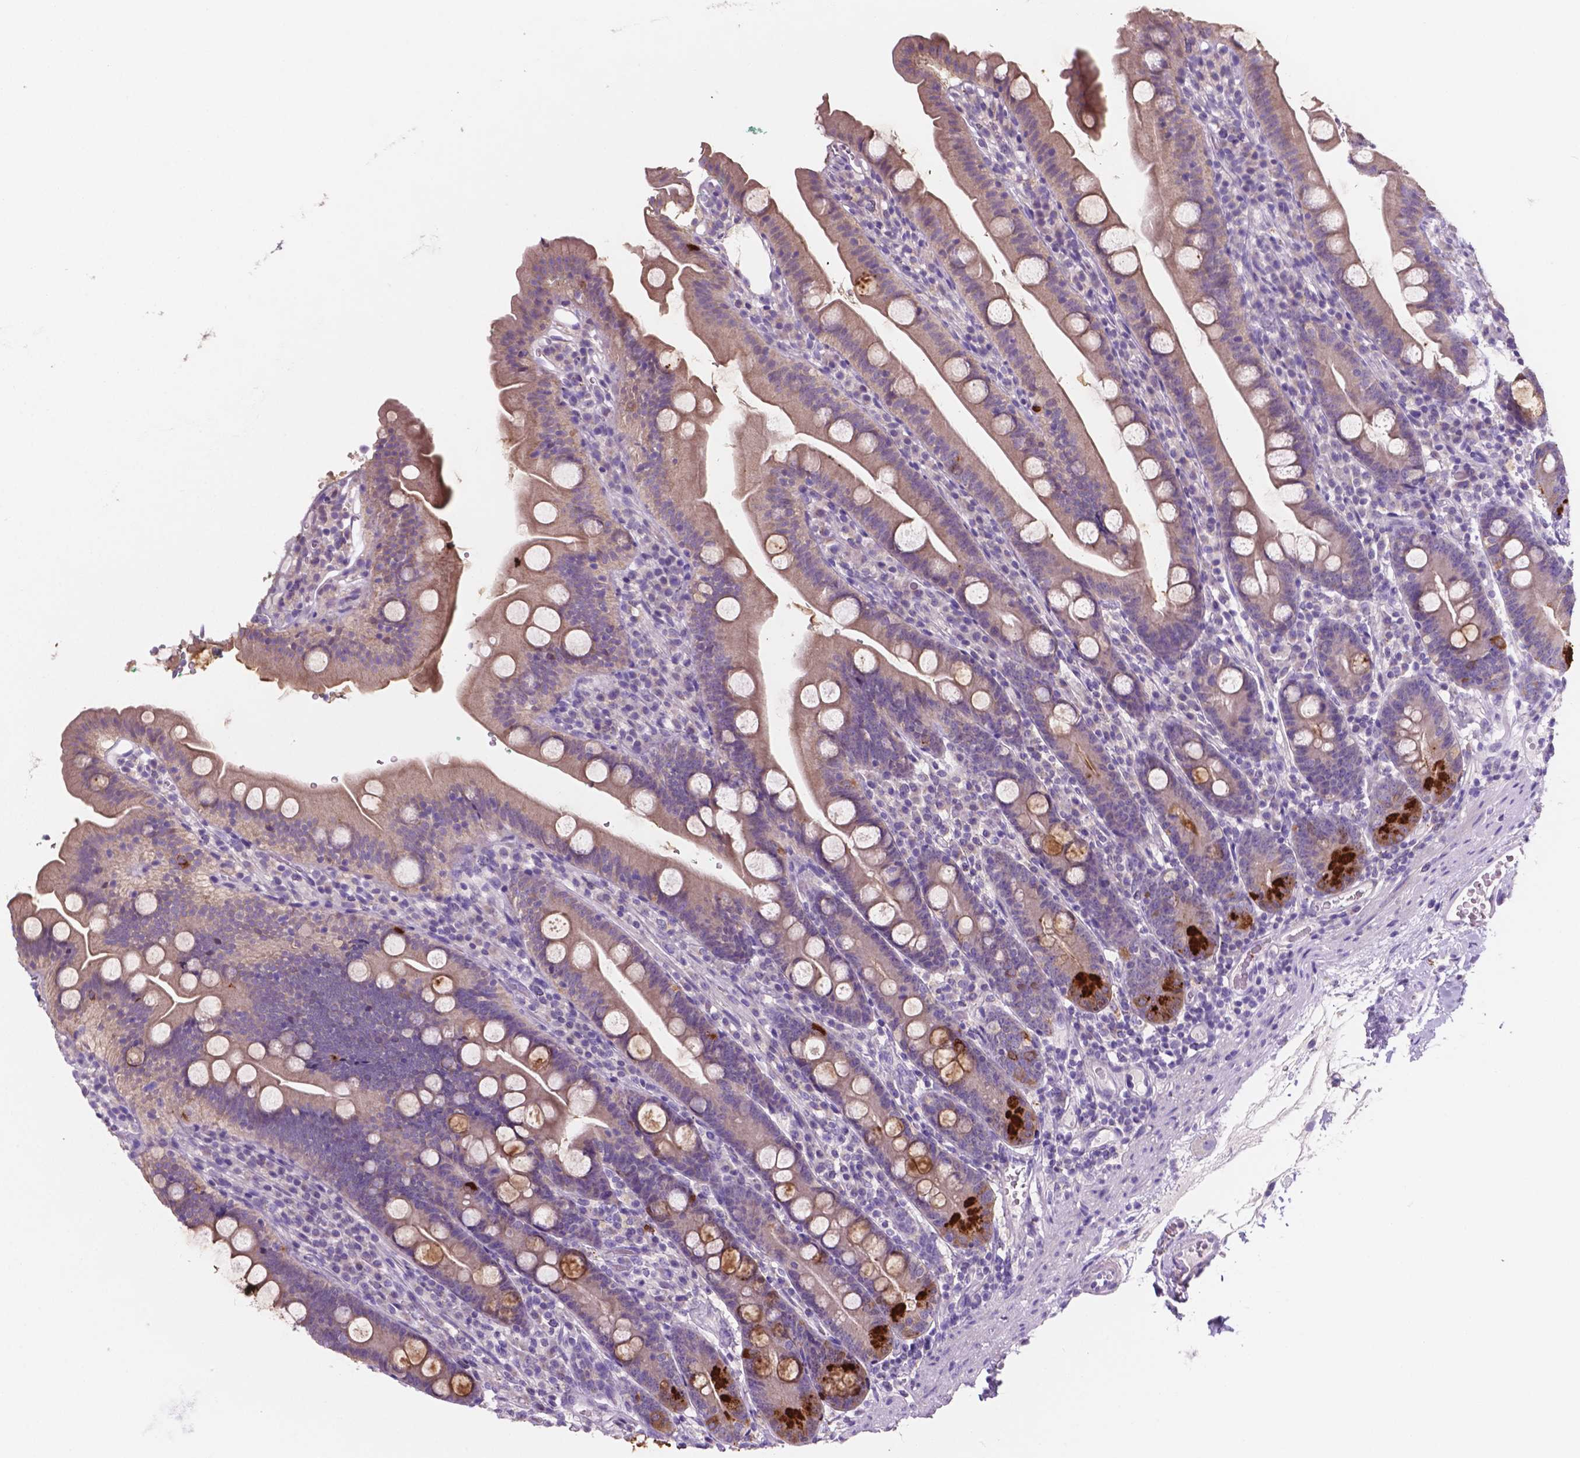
{"staining": {"intensity": "strong", "quantity": "<25%", "location": "cytoplasmic/membranous"}, "tissue": "duodenum", "cell_type": "Glandular cells", "image_type": "normal", "snomed": [{"axis": "morphology", "description": "Normal tissue, NOS"}, {"axis": "topography", "description": "Duodenum"}], "caption": "A photomicrograph of human duodenum stained for a protein exhibits strong cytoplasmic/membranous brown staining in glandular cells. (Brightfield microscopy of DAB IHC at high magnification).", "gene": "MKRN2OS", "patient": {"sex": "female", "age": 67}}